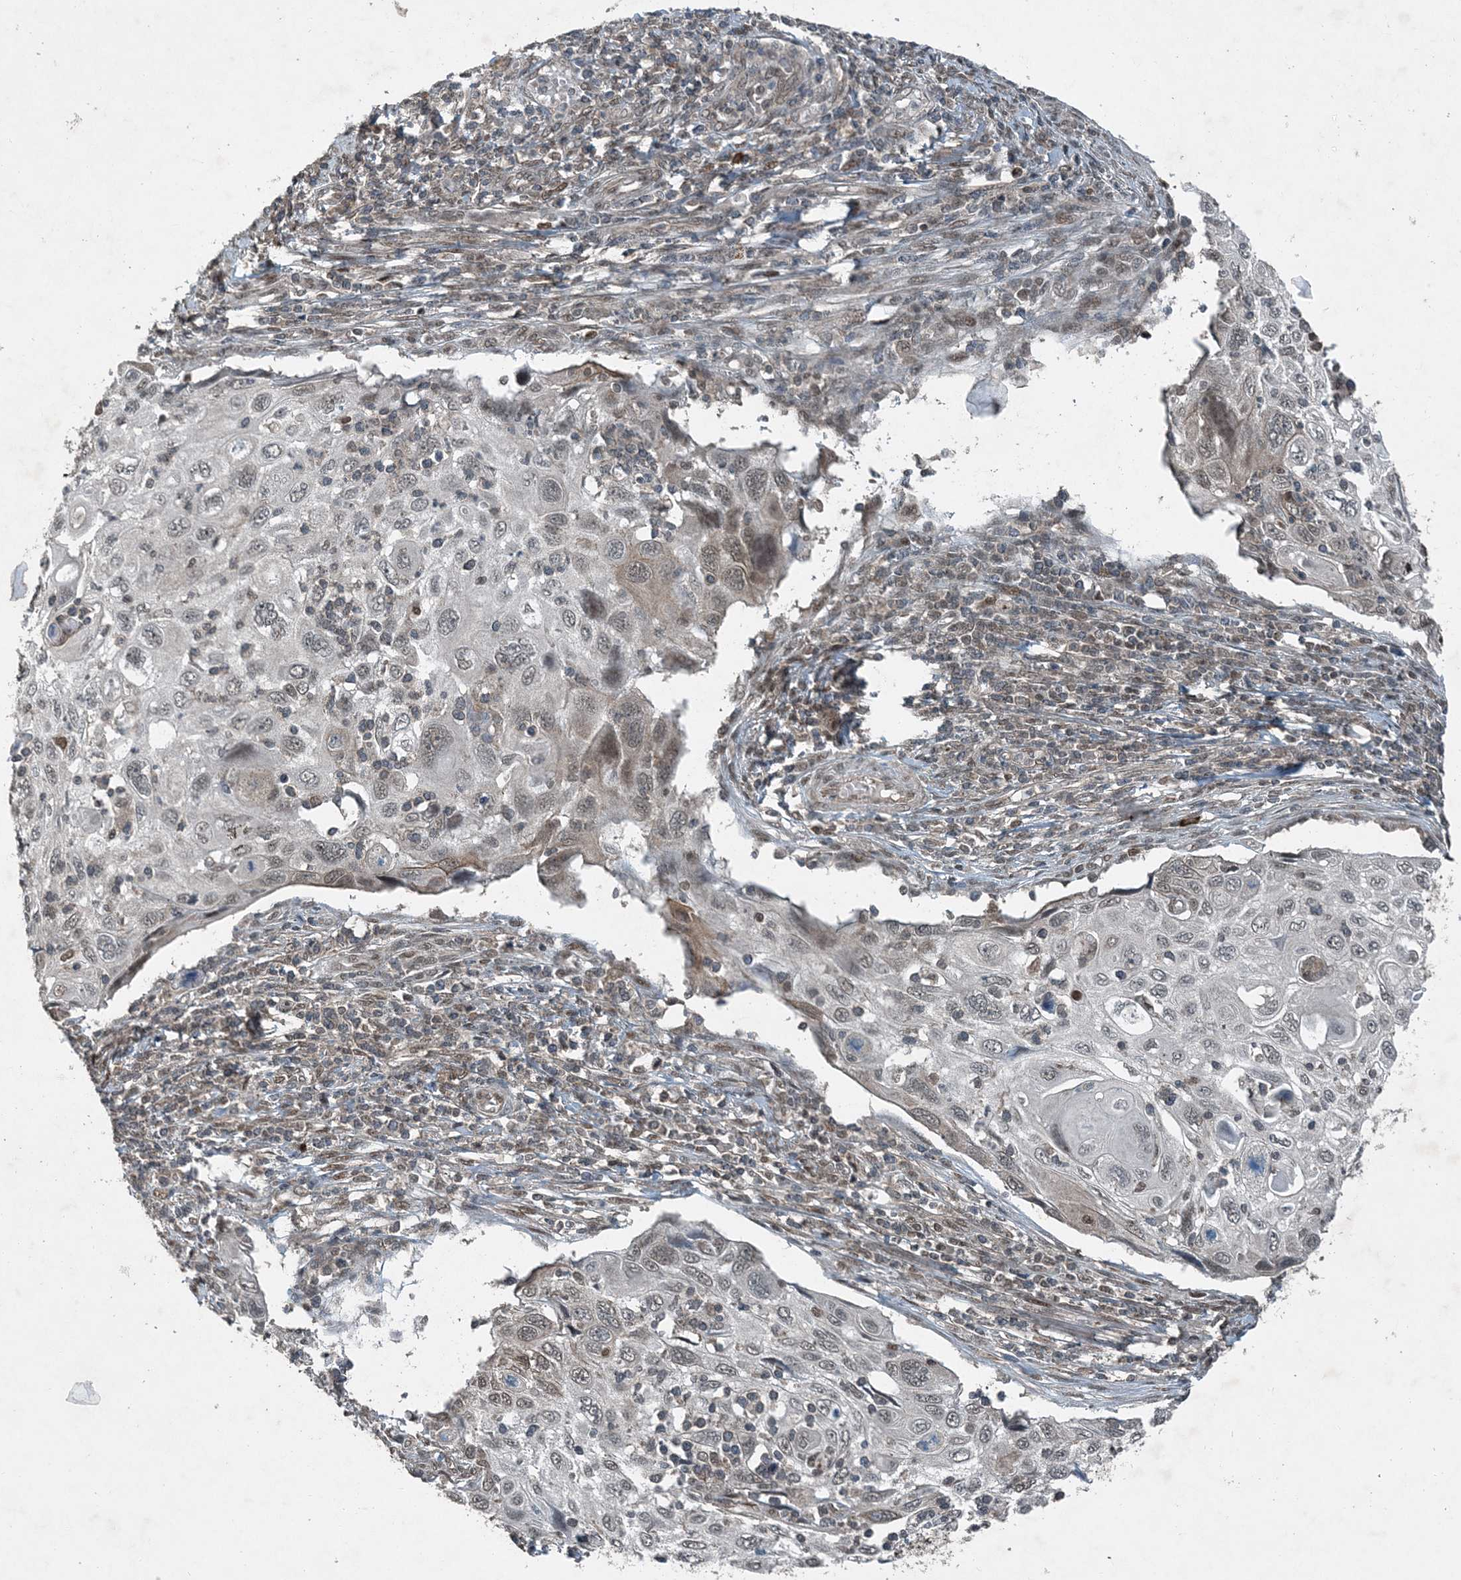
{"staining": {"intensity": "weak", "quantity": ">75%", "location": "nuclear"}, "tissue": "cervical cancer", "cell_type": "Tumor cells", "image_type": "cancer", "snomed": [{"axis": "morphology", "description": "Squamous cell carcinoma, NOS"}, {"axis": "topography", "description": "Cervix"}], "caption": "Cervical cancer (squamous cell carcinoma) was stained to show a protein in brown. There is low levels of weak nuclear expression in approximately >75% of tumor cells.", "gene": "COPS7B", "patient": {"sex": "female", "age": 70}}